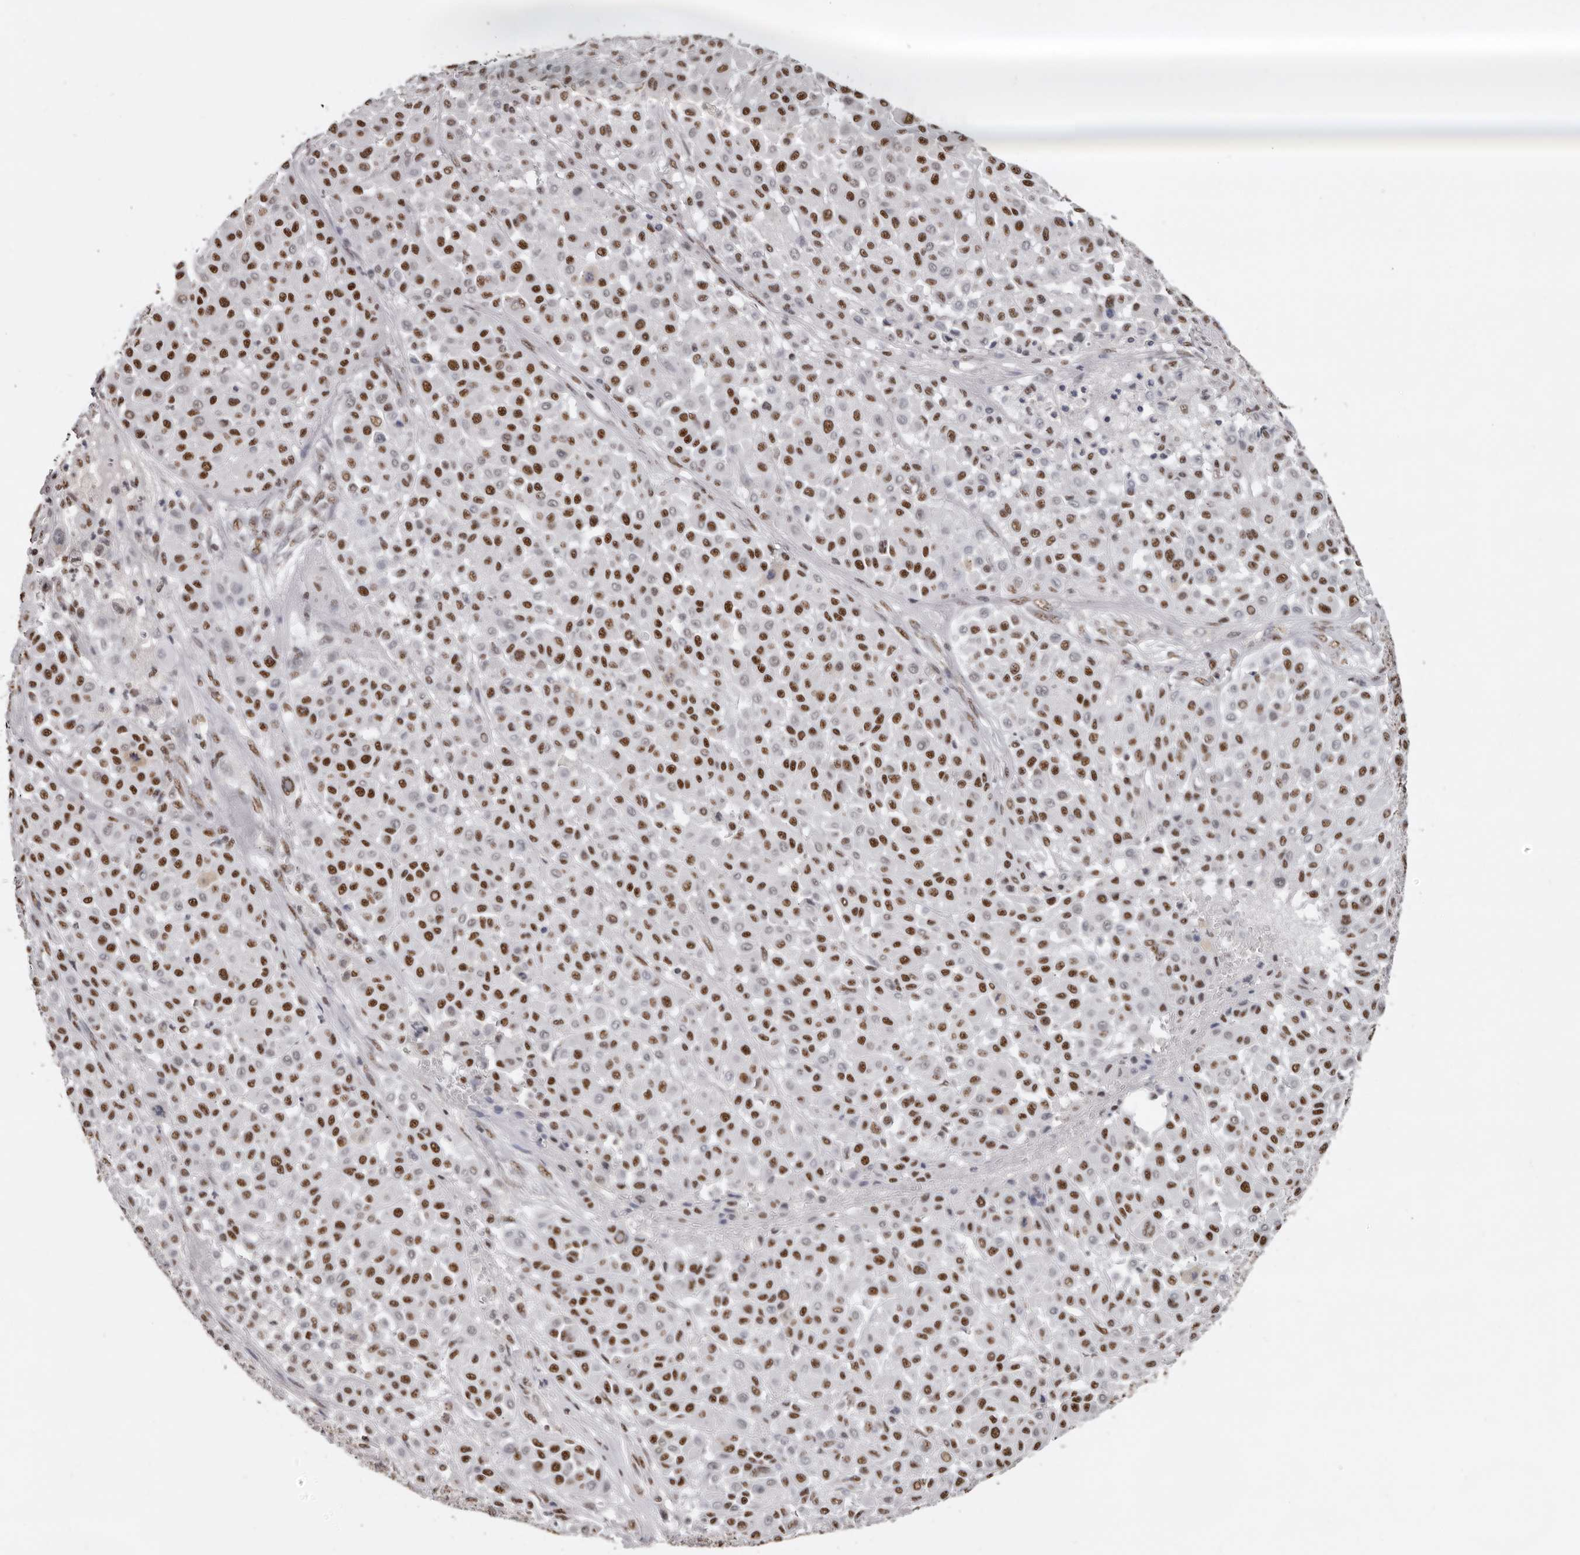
{"staining": {"intensity": "moderate", "quantity": ">75%", "location": "nuclear"}, "tissue": "melanoma", "cell_type": "Tumor cells", "image_type": "cancer", "snomed": [{"axis": "morphology", "description": "Malignant melanoma, Metastatic site"}, {"axis": "topography", "description": "Soft tissue"}], "caption": "Melanoma stained for a protein reveals moderate nuclear positivity in tumor cells. Nuclei are stained in blue.", "gene": "SCAF4", "patient": {"sex": "male", "age": 41}}